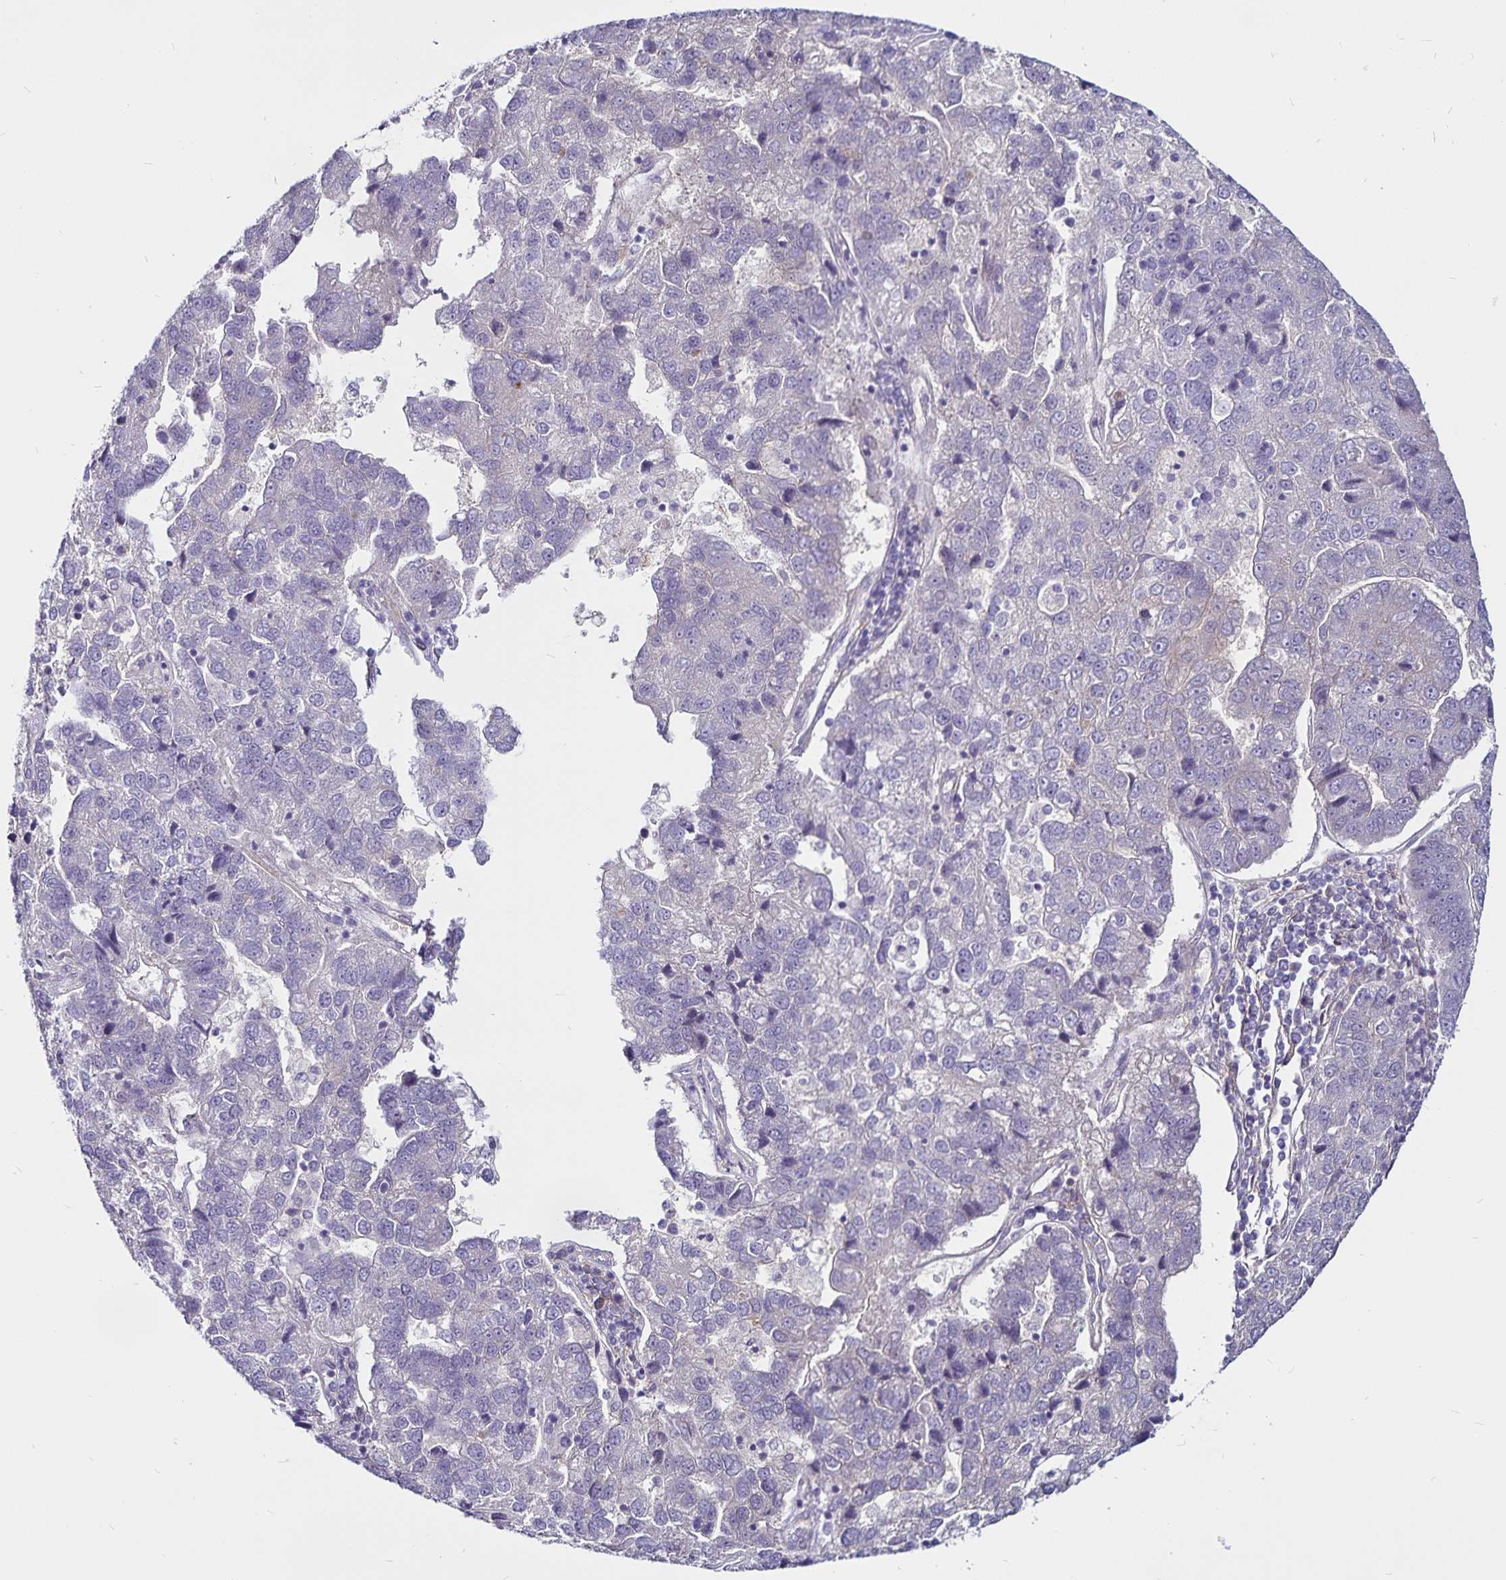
{"staining": {"intensity": "negative", "quantity": "none", "location": "none"}, "tissue": "pancreatic cancer", "cell_type": "Tumor cells", "image_type": "cancer", "snomed": [{"axis": "morphology", "description": "Adenocarcinoma, NOS"}, {"axis": "topography", "description": "Pancreas"}], "caption": "Tumor cells are negative for protein expression in human pancreatic cancer (adenocarcinoma).", "gene": "GNG12", "patient": {"sex": "female", "age": 61}}